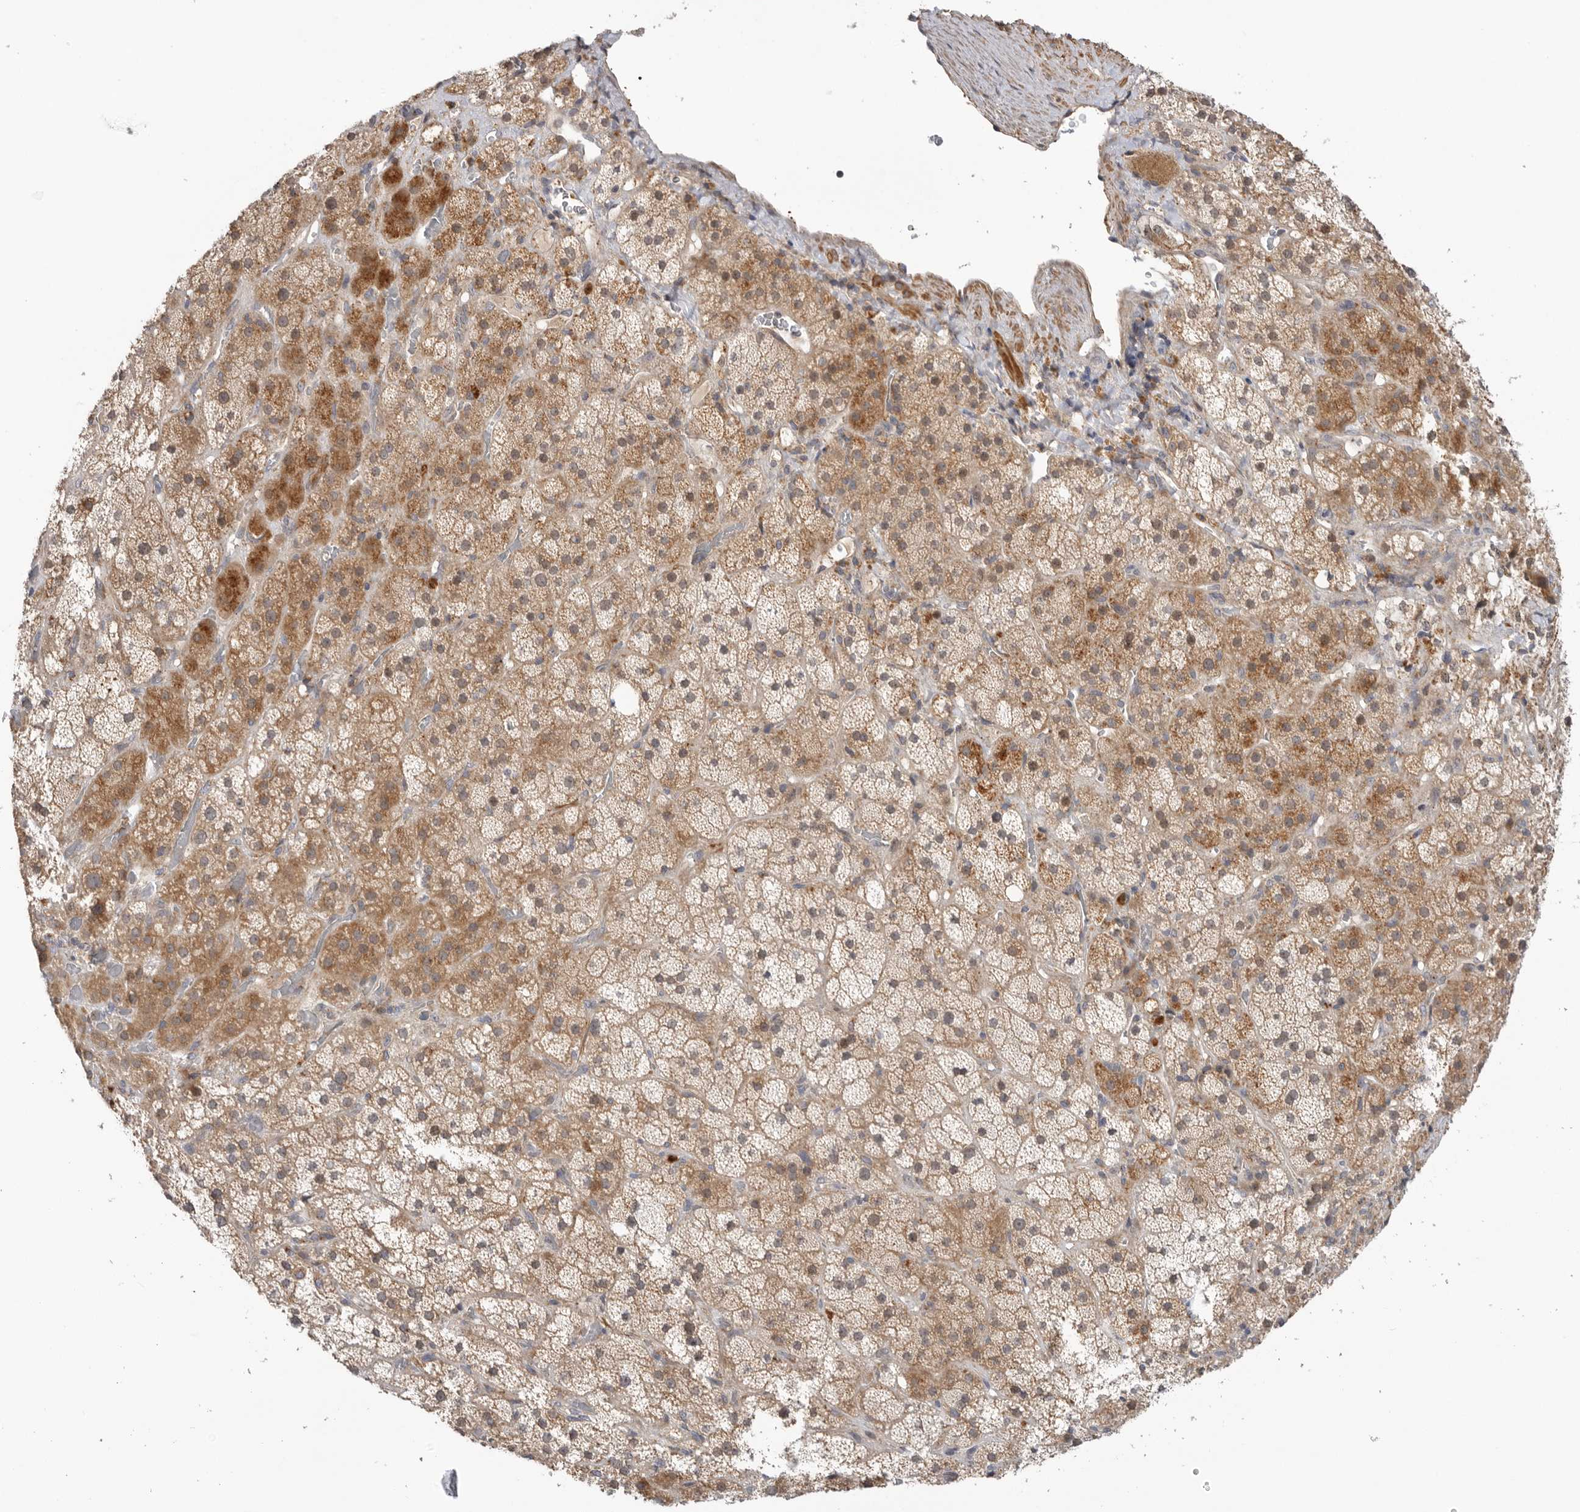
{"staining": {"intensity": "moderate", "quantity": ">75%", "location": "cytoplasmic/membranous"}, "tissue": "adrenal gland", "cell_type": "Glandular cells", "image_type": "normal", "snomed": [{"axis": "morphology", "description": "Normal tissue, NOS"}, {"axis": "topography", "description": "Adrenal gland"}], "caption": "Normal adrenal gland was stained to show a protein in brown. There is medium levels of moderate cytoplasmic/membranous positivity in about >75% of glandular cells. The staining was performed using DAB to visualize the protein expression in brown, while the nuclei were stained in blue with hematoxylin (Magnification: 20x).", "gene": "GNE", "patient": {"sex": "male", "age": 57}}